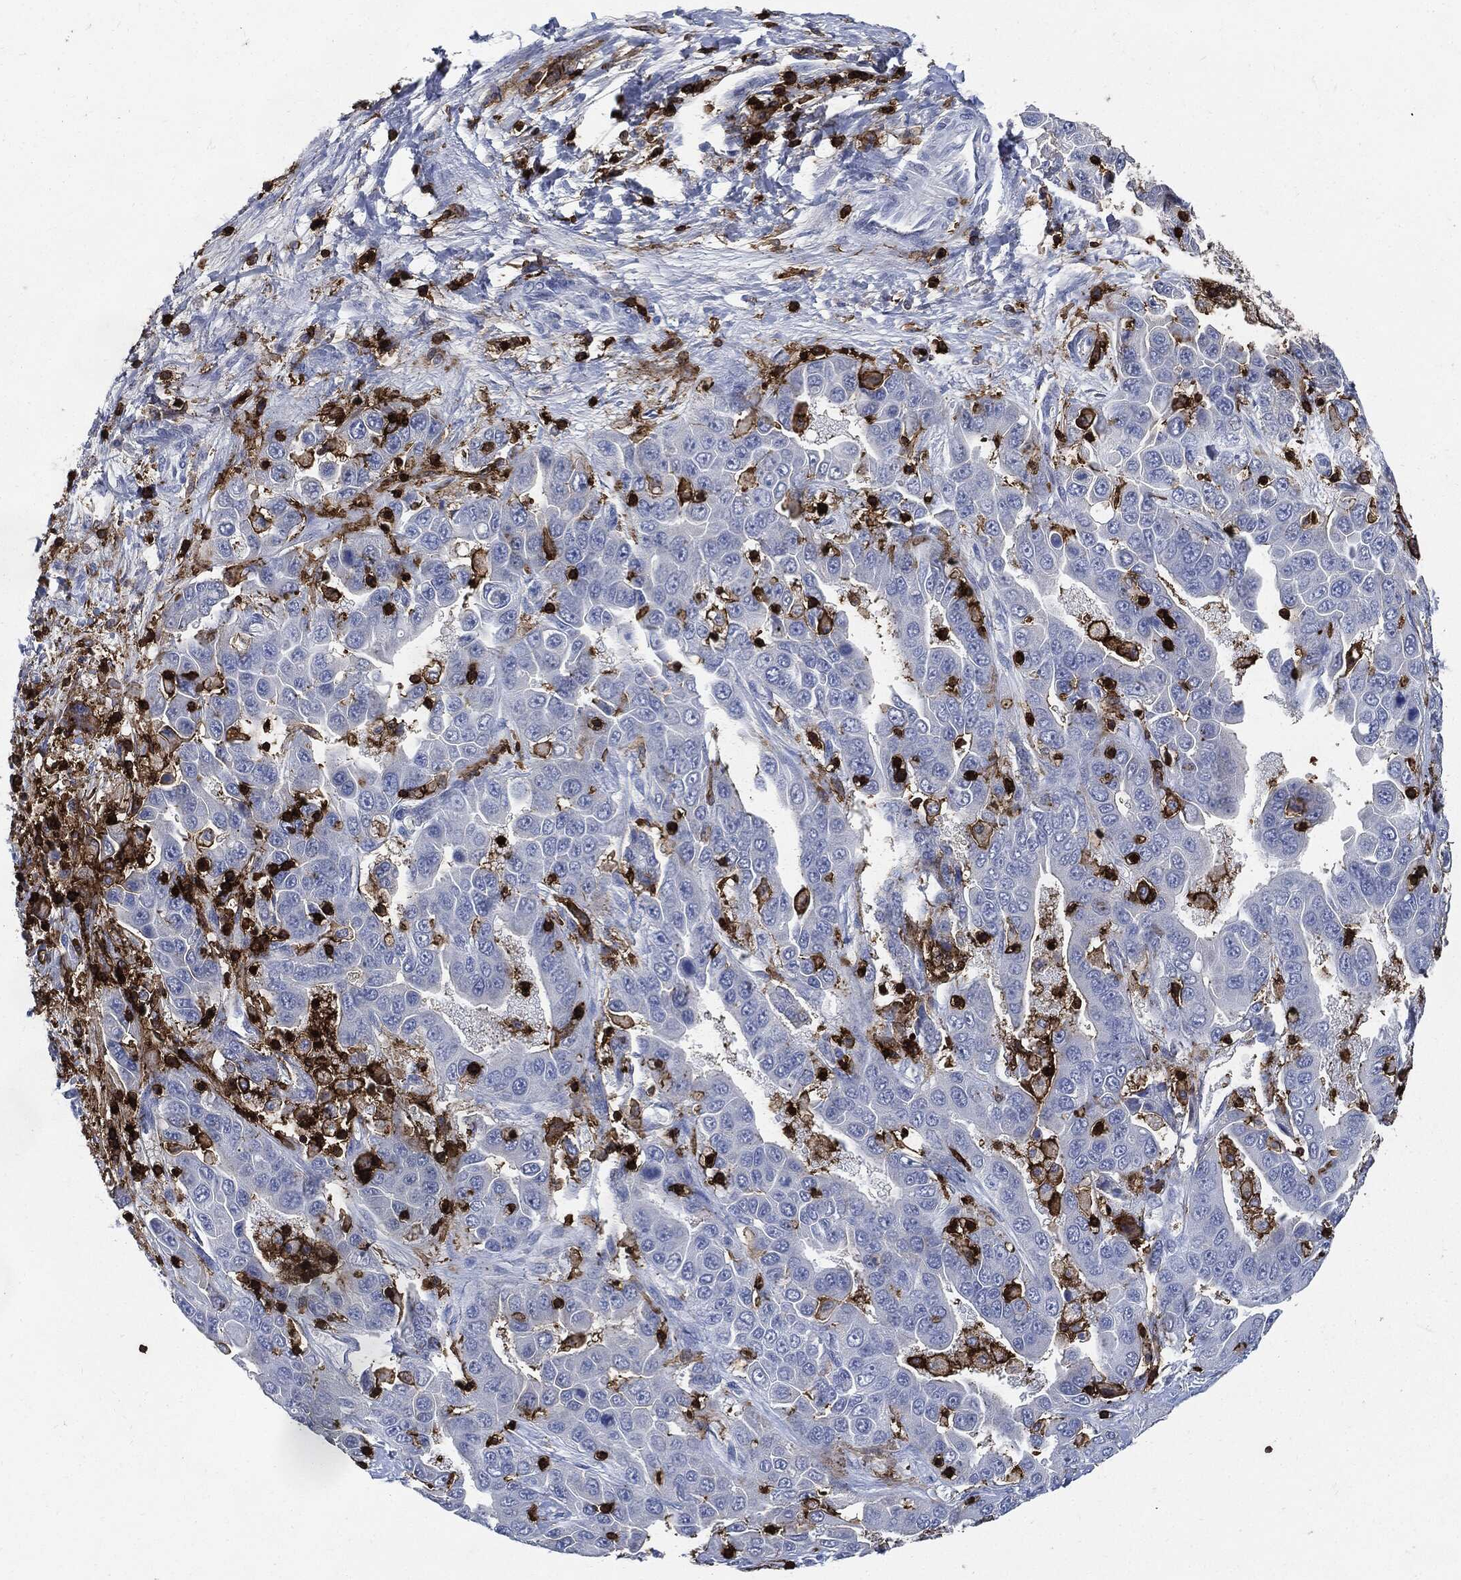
{"staining": {"intensity": "negative", "quantity": "none", "location": "none"}, "tissue": "liver cancer", "cell_type": "Tumor cells", "image_type": "cancer", "snomed": [{"axis": "morphology", "description": "Cholangiocarcinoma"}, {"axis": "topography", "description": "Liver"}], "caption": "Tumor cells show no significant protein positivity in liver cancer (cholangiocarcinoma).", "gene": "PTPRC", "patient": {"sex": "female", "age": 52}}